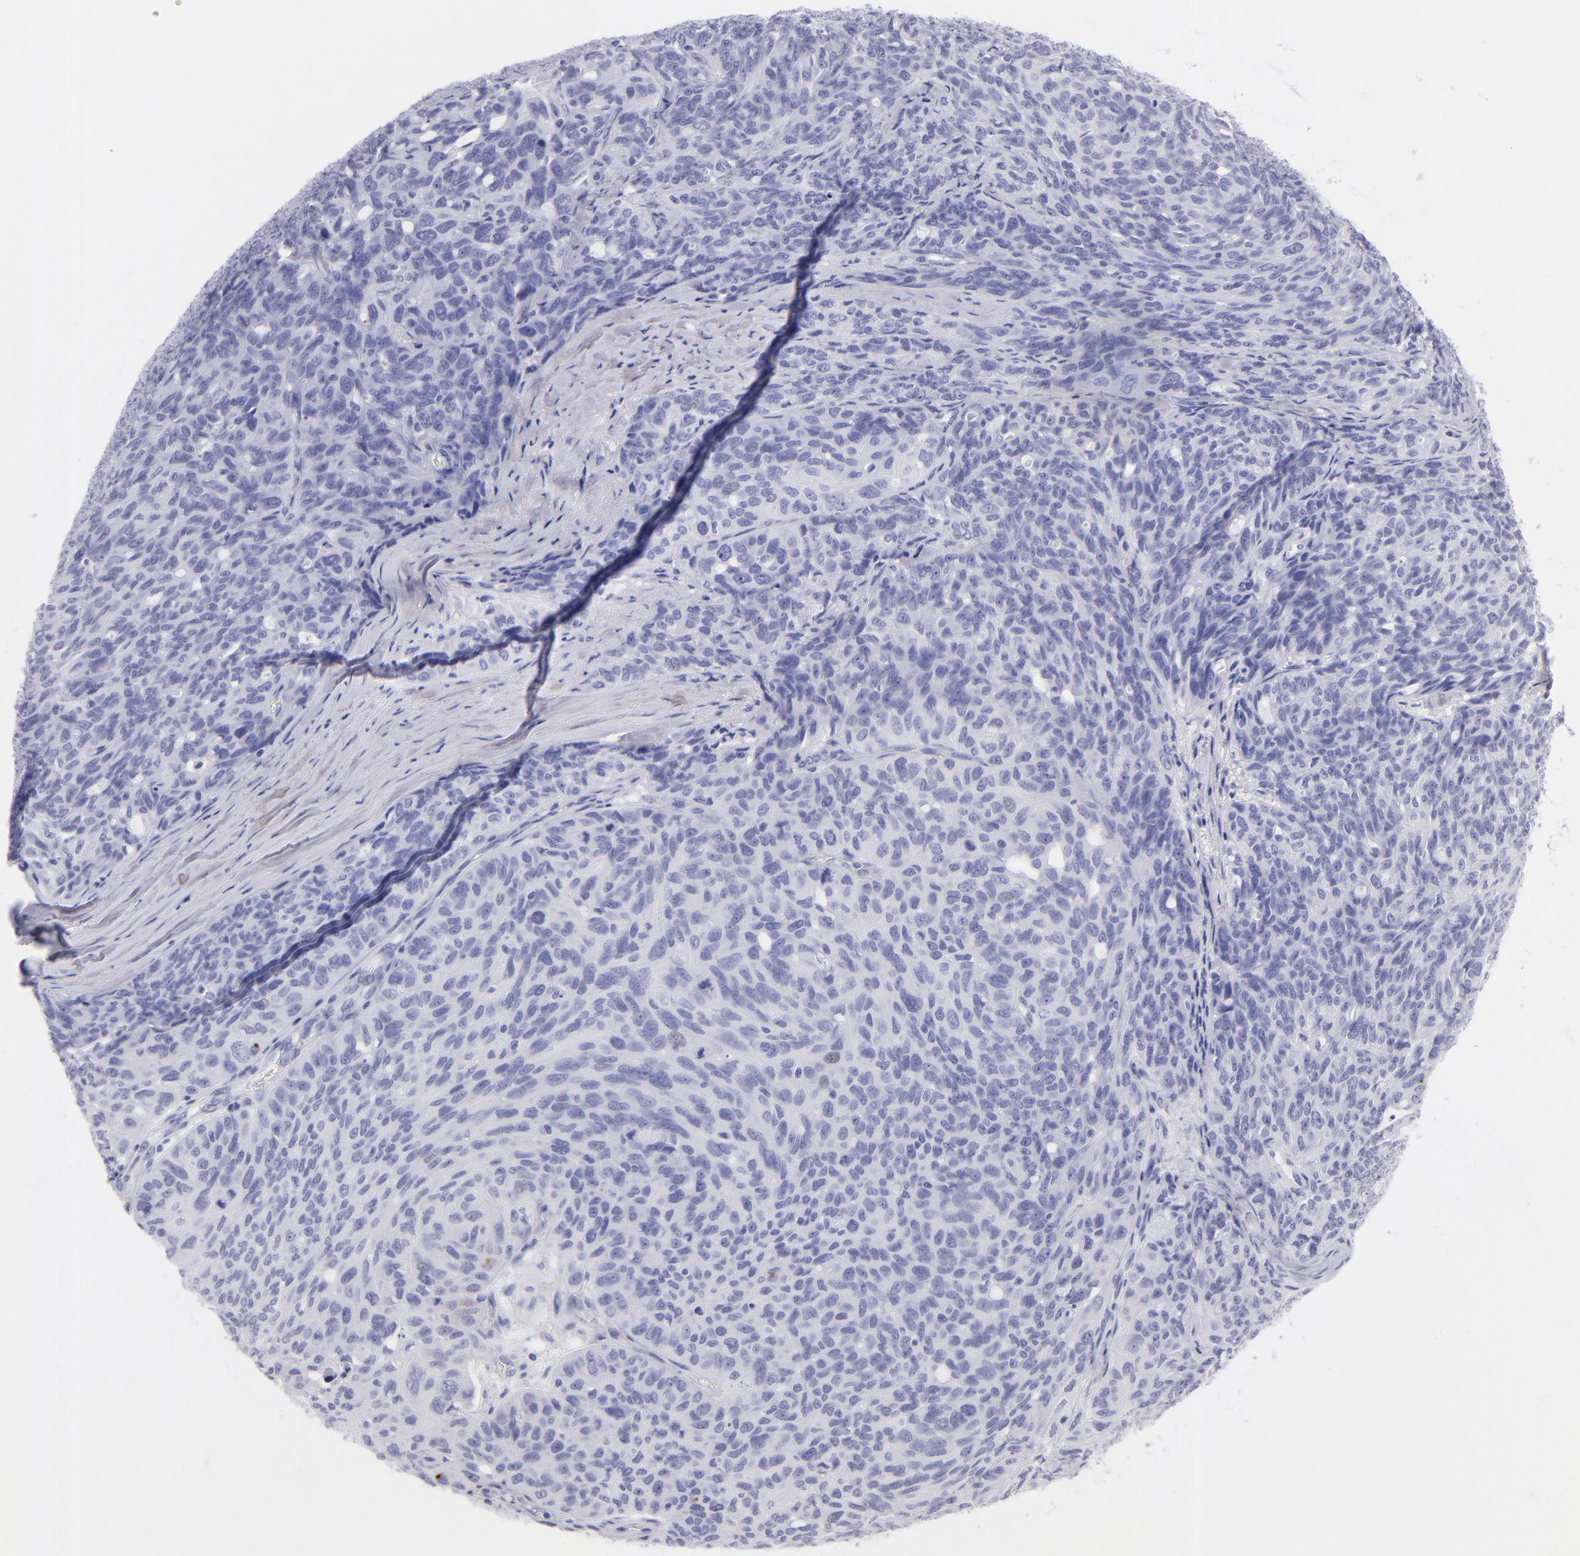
{"staining": {"intensity": "negative", "quantity": "none", "location": "none"}, "tissue": "ovarian cancer", "cell_type": "Tumor cells", "image_type": "cancer", "snomed": [{"axis": "morphology", "description": "Carcinoma, endometroid"}, {"axis": "topography", "description": "Ovary"}], "caption": "Tumor cells show no significant protein expression in ovarian cancer. (Stains: DAB immunohistochemistry with hematoxylin counter stain, Microscopy: brightfield microscopy at high magnification).", "gene": "SLC1A3", "patient": {"sex": "female", "age": 60}}